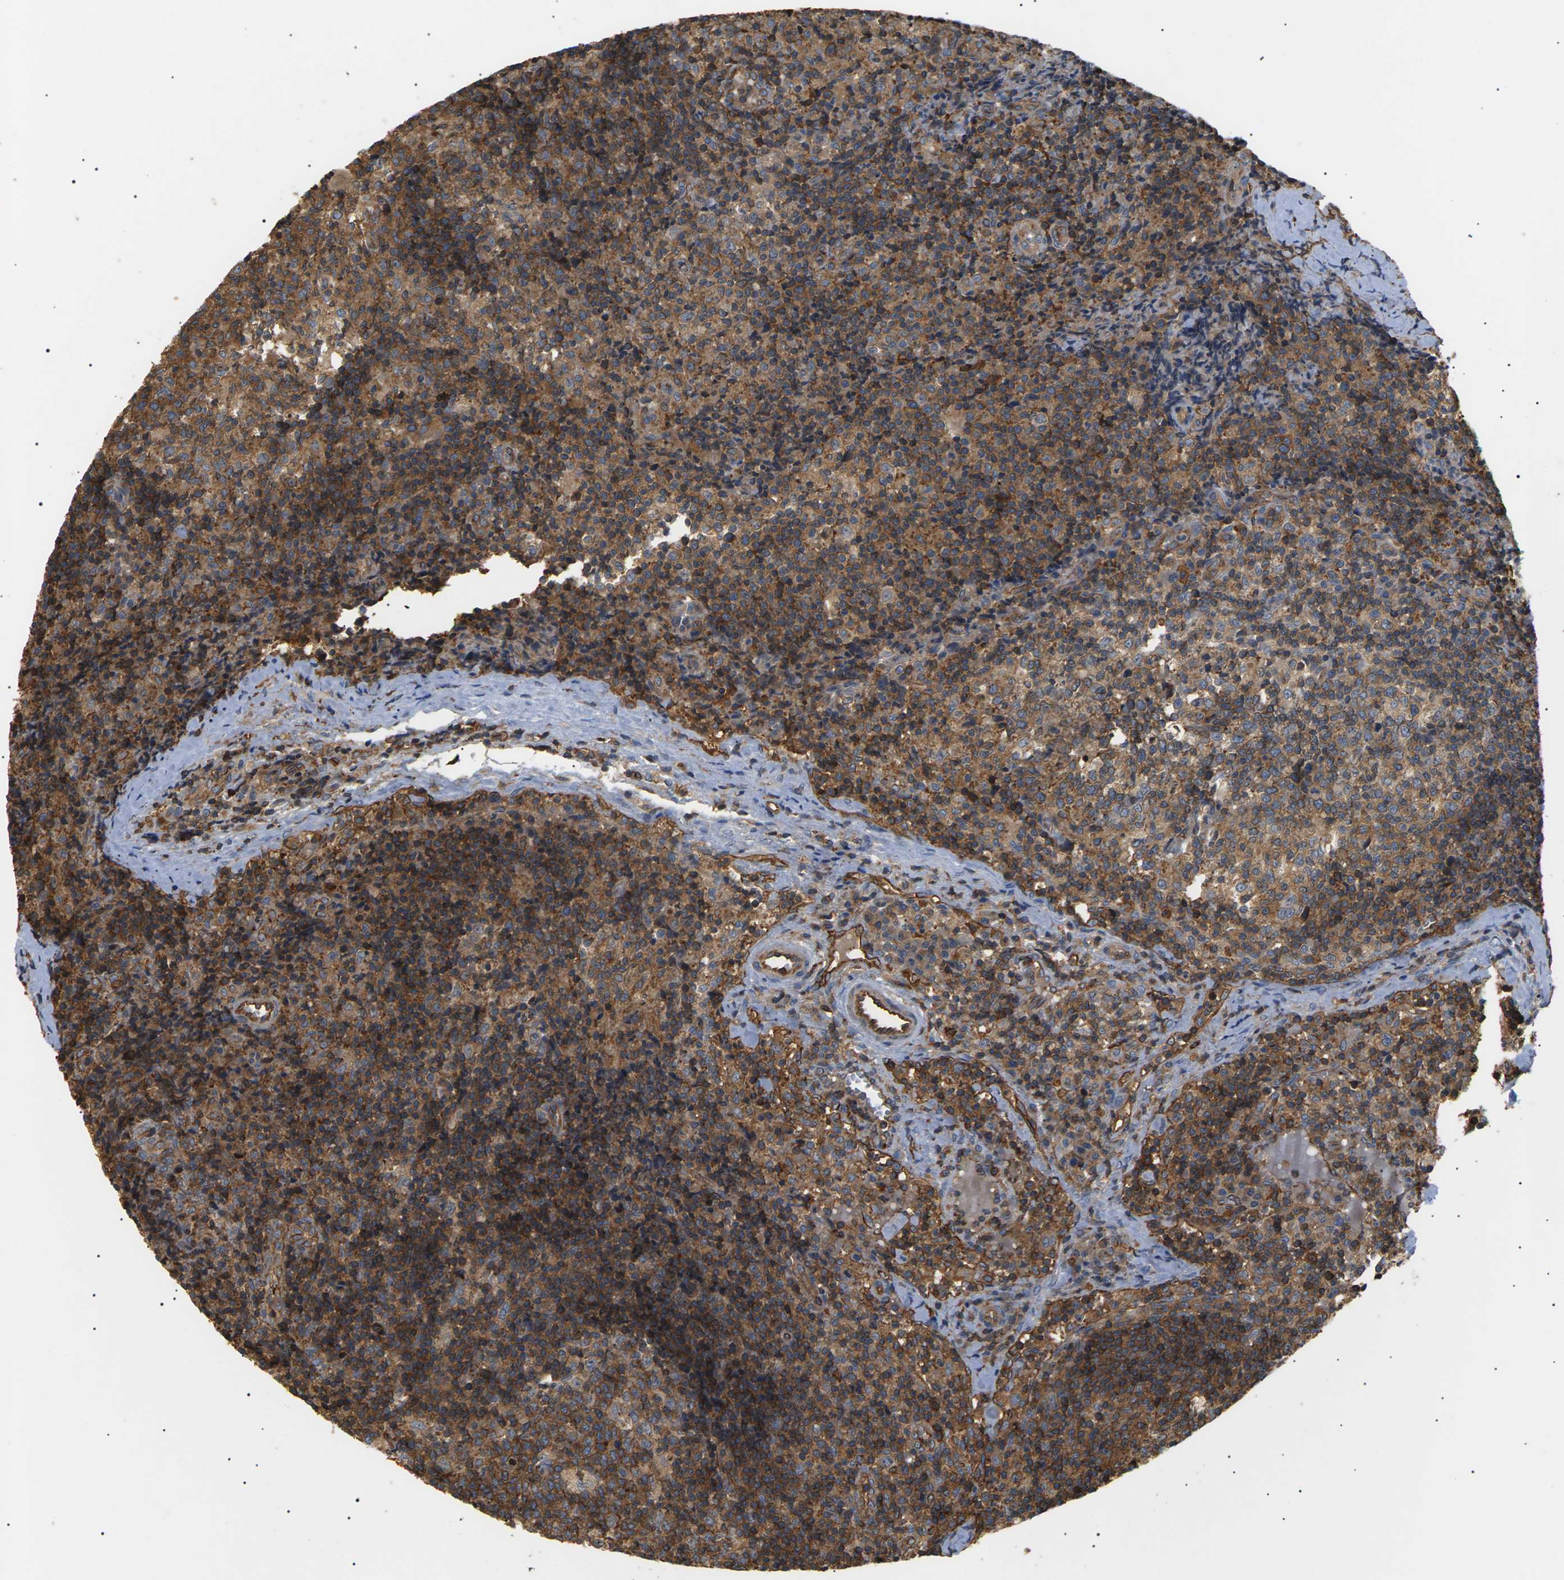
{"staining": {"intensity": "strong", "quantity": ">75%", "location": "cytoplasmic/membranous"}, "tissue": "lymph node", "cell_type": "Germinal center cells", "image_type": "normal", "snomed": [{"axis": "morphology", "description": "Normal tissue, NOS"}, {"axis": "morphology", "description": "Inflammation, NOS"}, {"axis": "topography", "description": "Lymph node"}], "caption": "High-magnification brightfield microscopy of benign lymph node stained with DAB (3,3'-diaminobenzidine) (brown) and counterstained with hematoxylin (blue). germinal center cells exhibit strong cytoplasmic/membranous staining is present in approximately>75% of cells.", "gene": "TMTC4", "patient": {"sex": "male", "age": 55}}